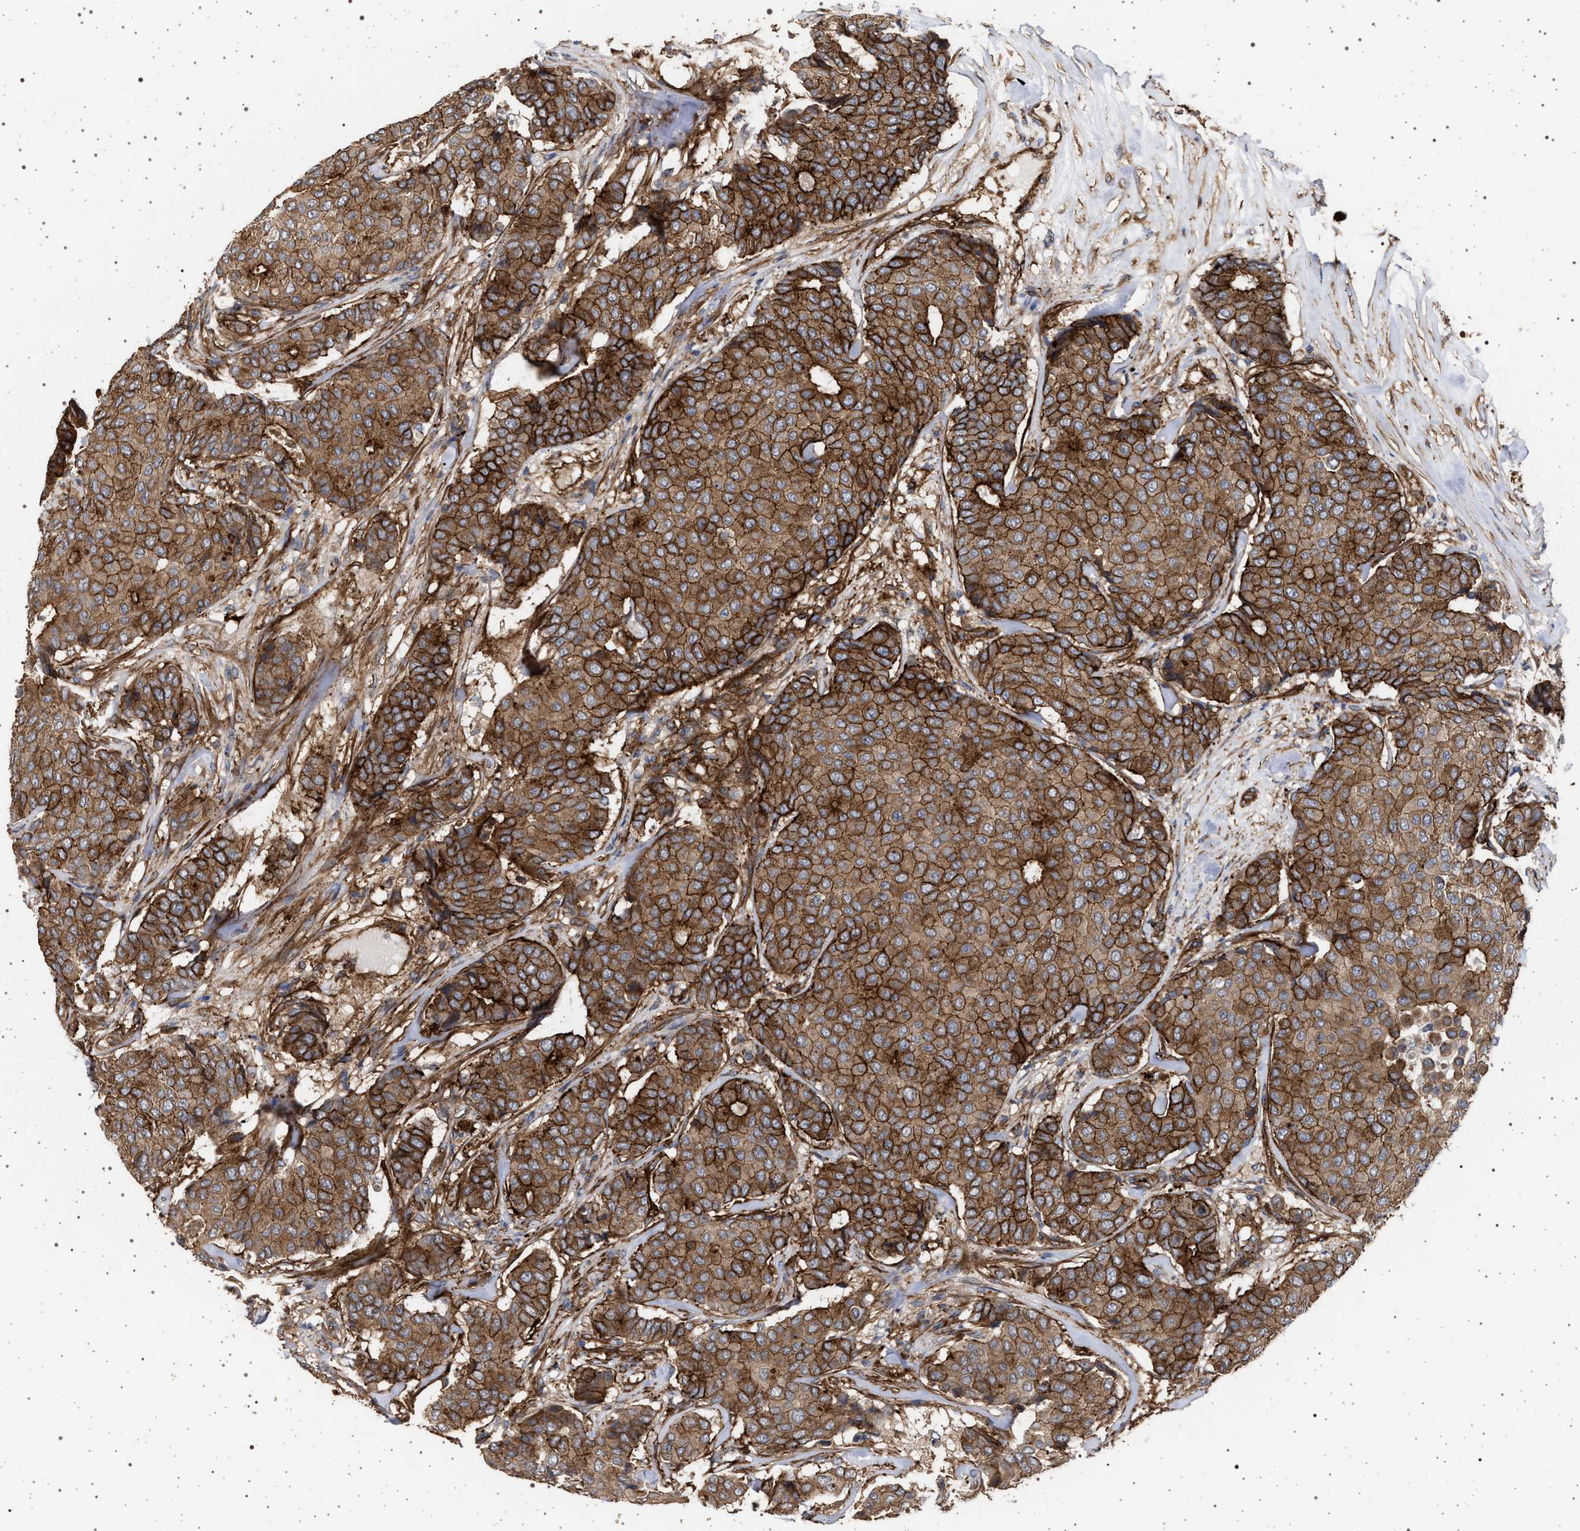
{"staining": {"intensity": "strong", "quantity": ">75%", "location": "cytoplasmic/membranous"}, "tissue": "breast cancer", "cell_type": "Tumor cells", "image_type": "cancer", "snomed": [{"axis": "morphology", "description": "Duct carcinoma"}, {"axis": "topography", "description": "Breast"}], "caption": "Human invasive ductal carcinoma (breast) stained with a brown dye exhibits strong cytoplasmic/membranous positive staining in about >75% of tumor cells.", "gene": "IFT20", "patient": {"sex": "female", "age": 75}}